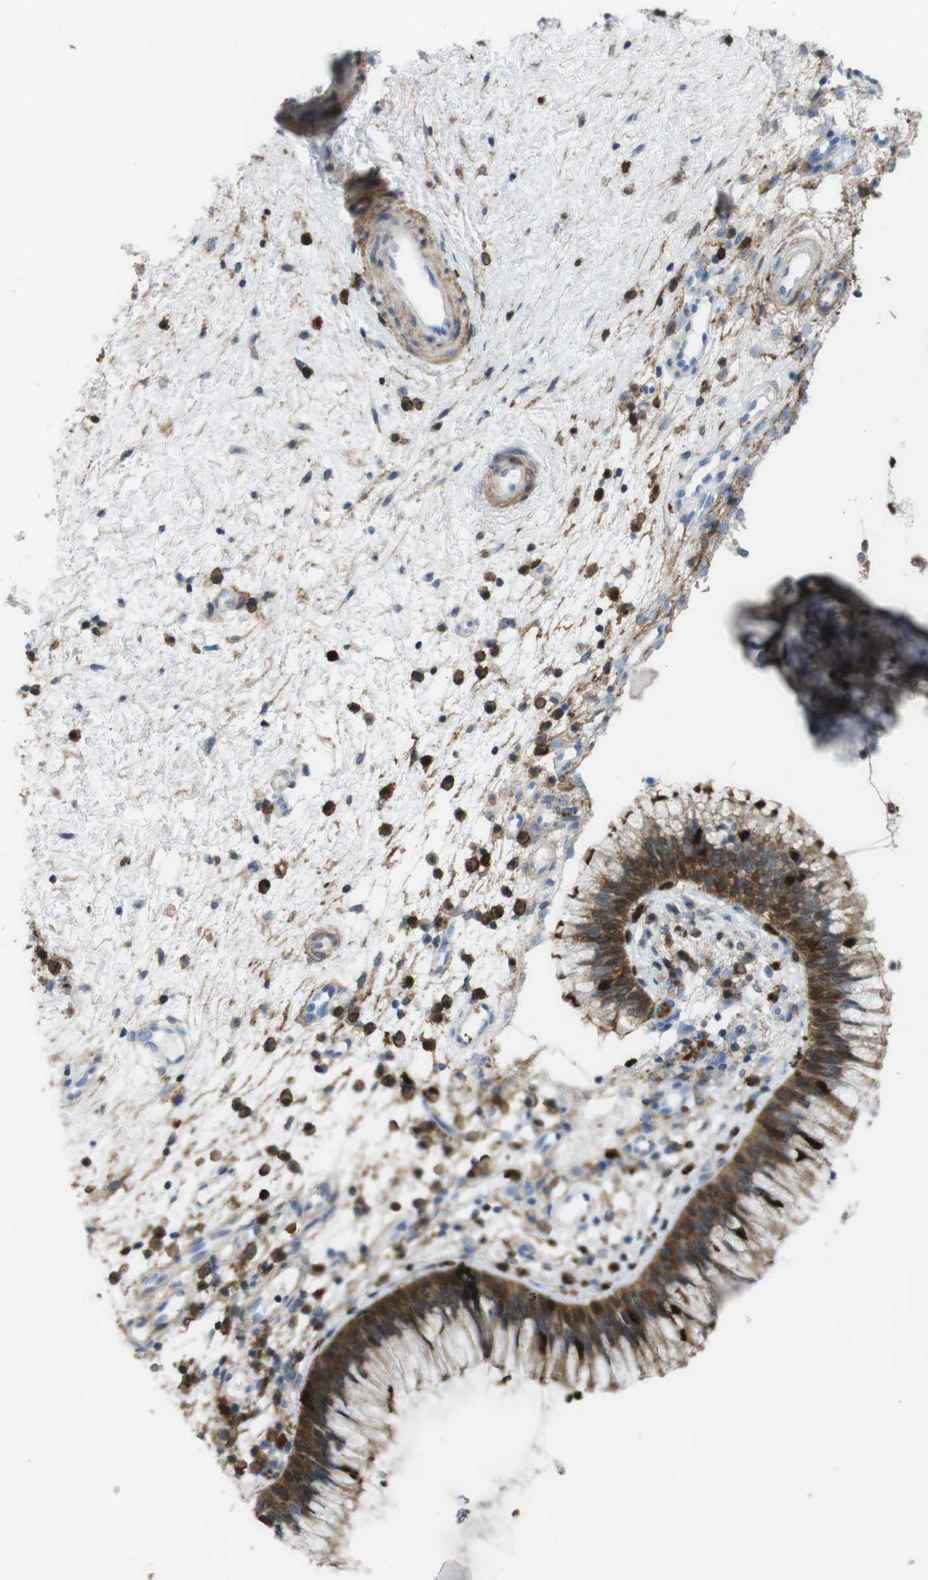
{"staining": {"intensity": "moderate", "quantity": ">75%", "location": "cytoplasmic/membranous"}, "tissue": "nasopharynx", "cell_type": "Respiratory epithelial cells", "image_type": "normal", "snomed": [{"axis": "morphology", "description": "Normal tissue, NOS"}, {"axis": "topography", "description": "Nasopharynx"}], "caption": "Immunohistochemistry of unremarkable nasopharynx demonstrates medium levels of moderate cytoplasmic/membranous positivity in about >75% of respiratory epithelial cells.", "gene": "PRKCD", "patient": {"sex": "male", "age": 21}}